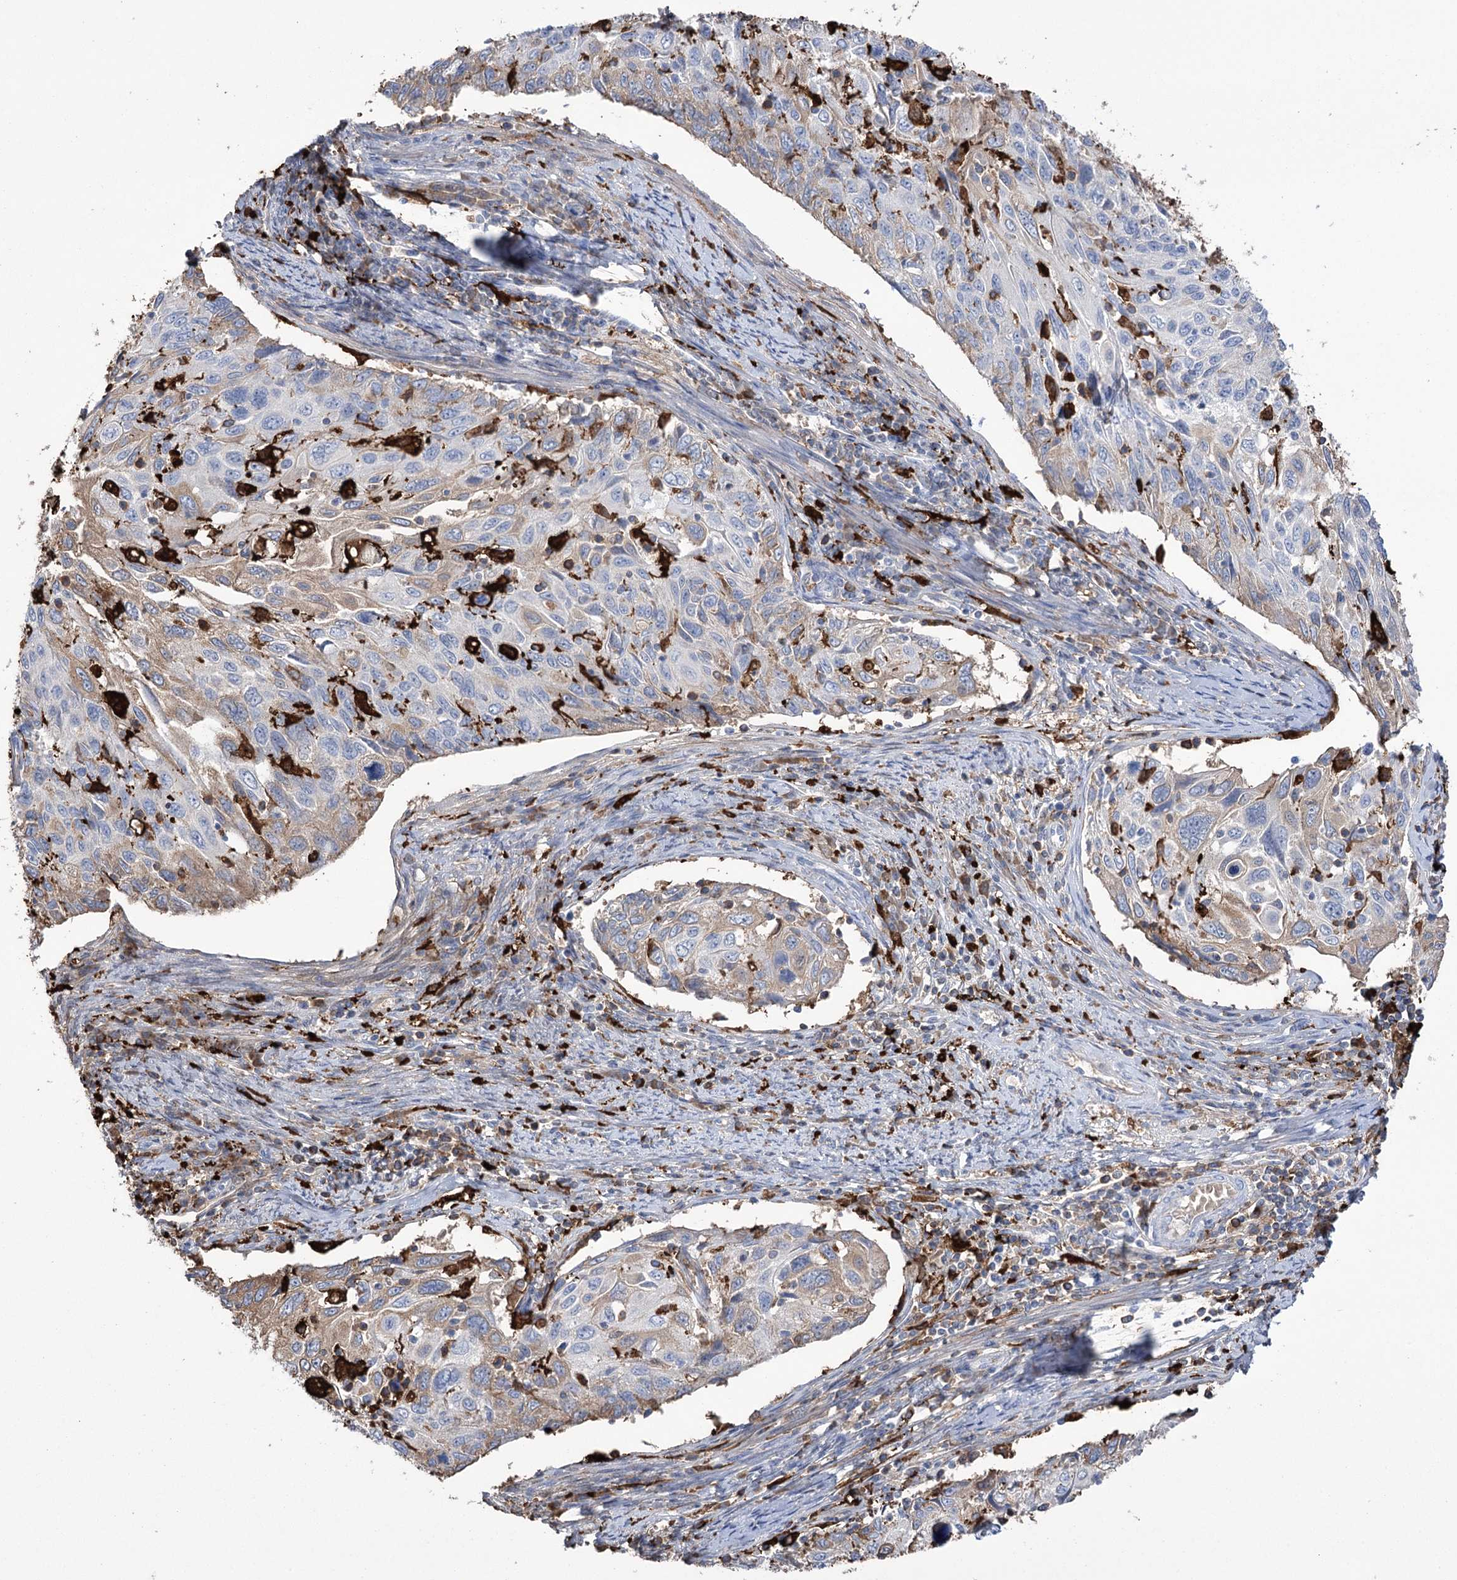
{"staining": {"intensity": "moderate", "quantity": "<25%", "location": "cytoplasmic/membranous"}, "tissue": "cervical cancer", "cell_type": "Tumor cells", "image_type": "cancer", "snomed": [{"axis": "morphology", "description": "Squamous cell carcinoma, NOS"}, {"axis": "topography", "description": "Cervix"}], "caption": "Tumor cells reveal low levels of moderate cytoplasmic/membranous positivity in about <25% of cells in cervical cancer (squamous cell carcinoma). The staining was performed using DAB (3,3'-diaminobenzidine) to visualize the protein expression in brown, while the nuclei were stained in blue with hematoxylin (Magnification: 20x).", "gene": "ZNF622", "patient": {"sex": "female", "age": 70}}